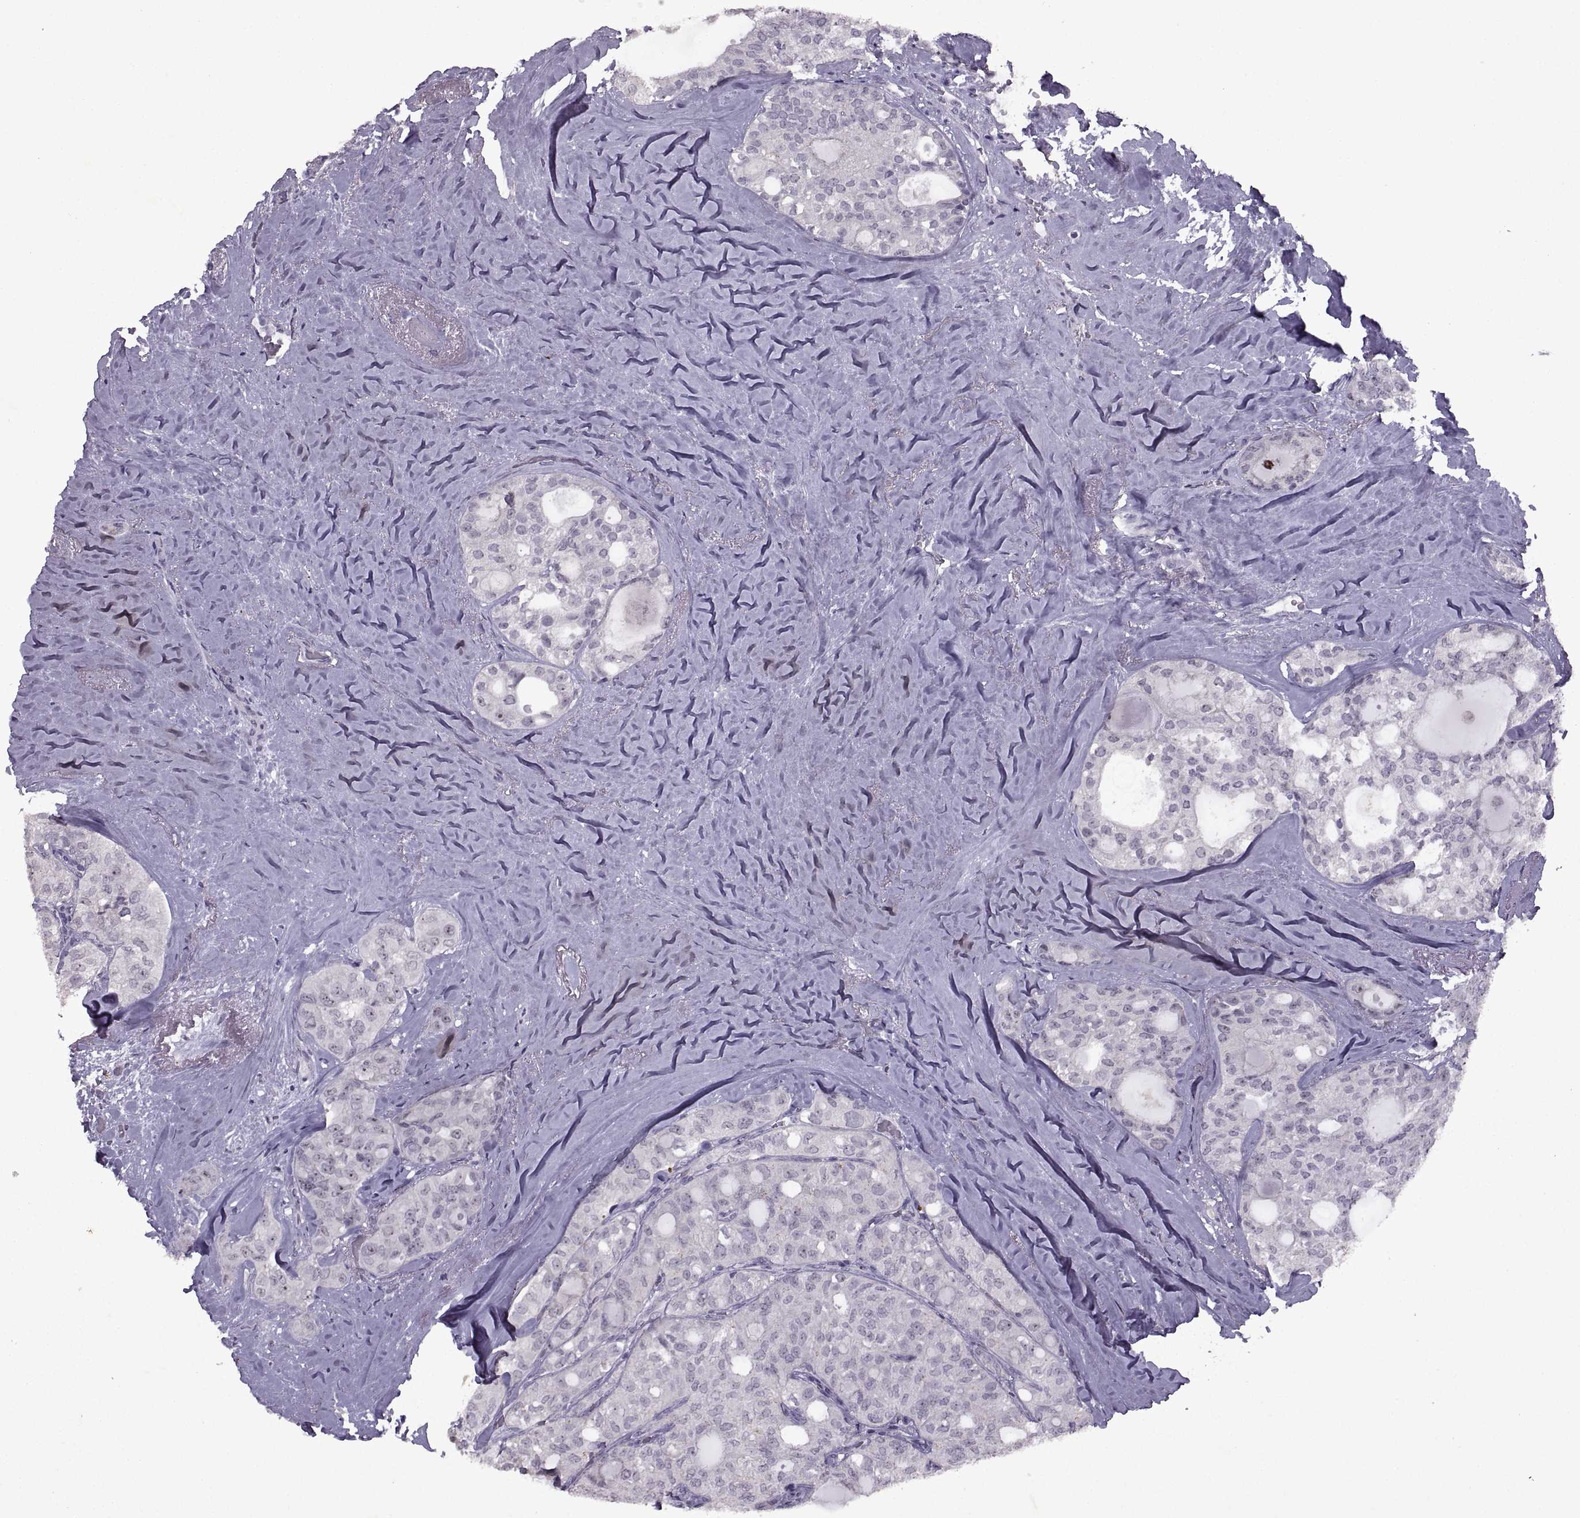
{"staining": {"intensity": "weak", "quantity": "<25%", "location": "nuclear"}, "tissue": "thyroid cancer", "cell_type": "Tumor cells", "image_type": "cancer", "snomed": [{"axis": "morphology", "description": "Follicular adenoma carcinoma, NOS"}, {"axis": "topography", "description": "Thyroid gland"}], "caption": "The image exhibits no significant expression in tumor cells of follicular adenoma carcinoma (thyroid).", "gene": "SINHCAF", "patient": {"sex": "male", "age": 75}}